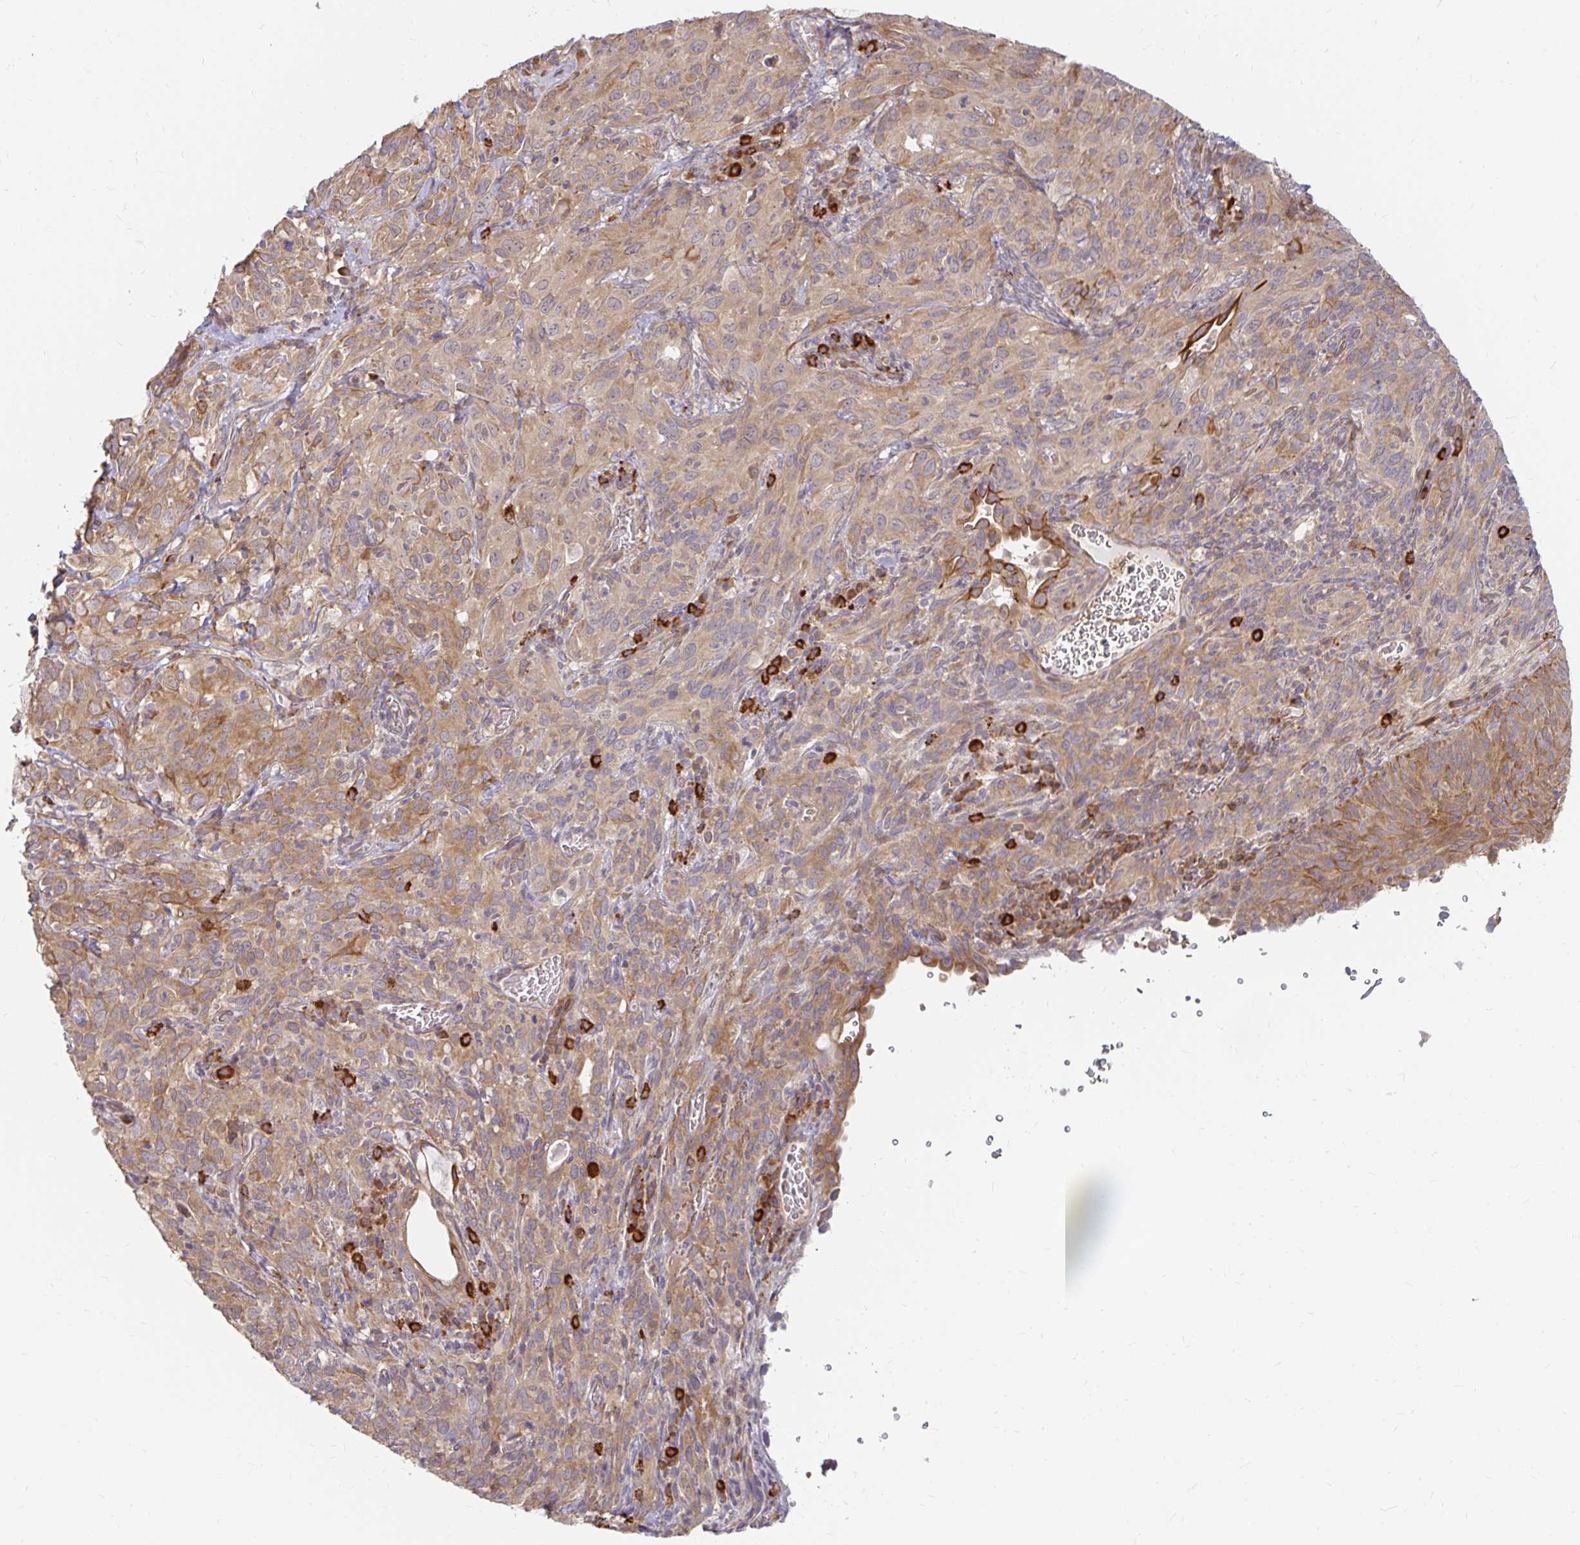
{"staining": {"intensity": "moderate", "quantity": ">75%", "location": "cytoplasmic/membranous"}, "tissue": "cervical cancer", "cell_type": "Tumor cells", "image_type": "cancer", "snomed": [{"axis": "morphology", "description": "Normal tissue, NOS"}, {"axis": "morphology", "description": "Squamous cell carcinoma, NOS"}, {"axis": "topography", "description": "Cervix"}], "caption": "Cervical squamous cell carcinoma stained with a protein marker displays moderate staining in tumor cells.", "gene": "CAST", "patient": {"sex": "female", "age": 51}}